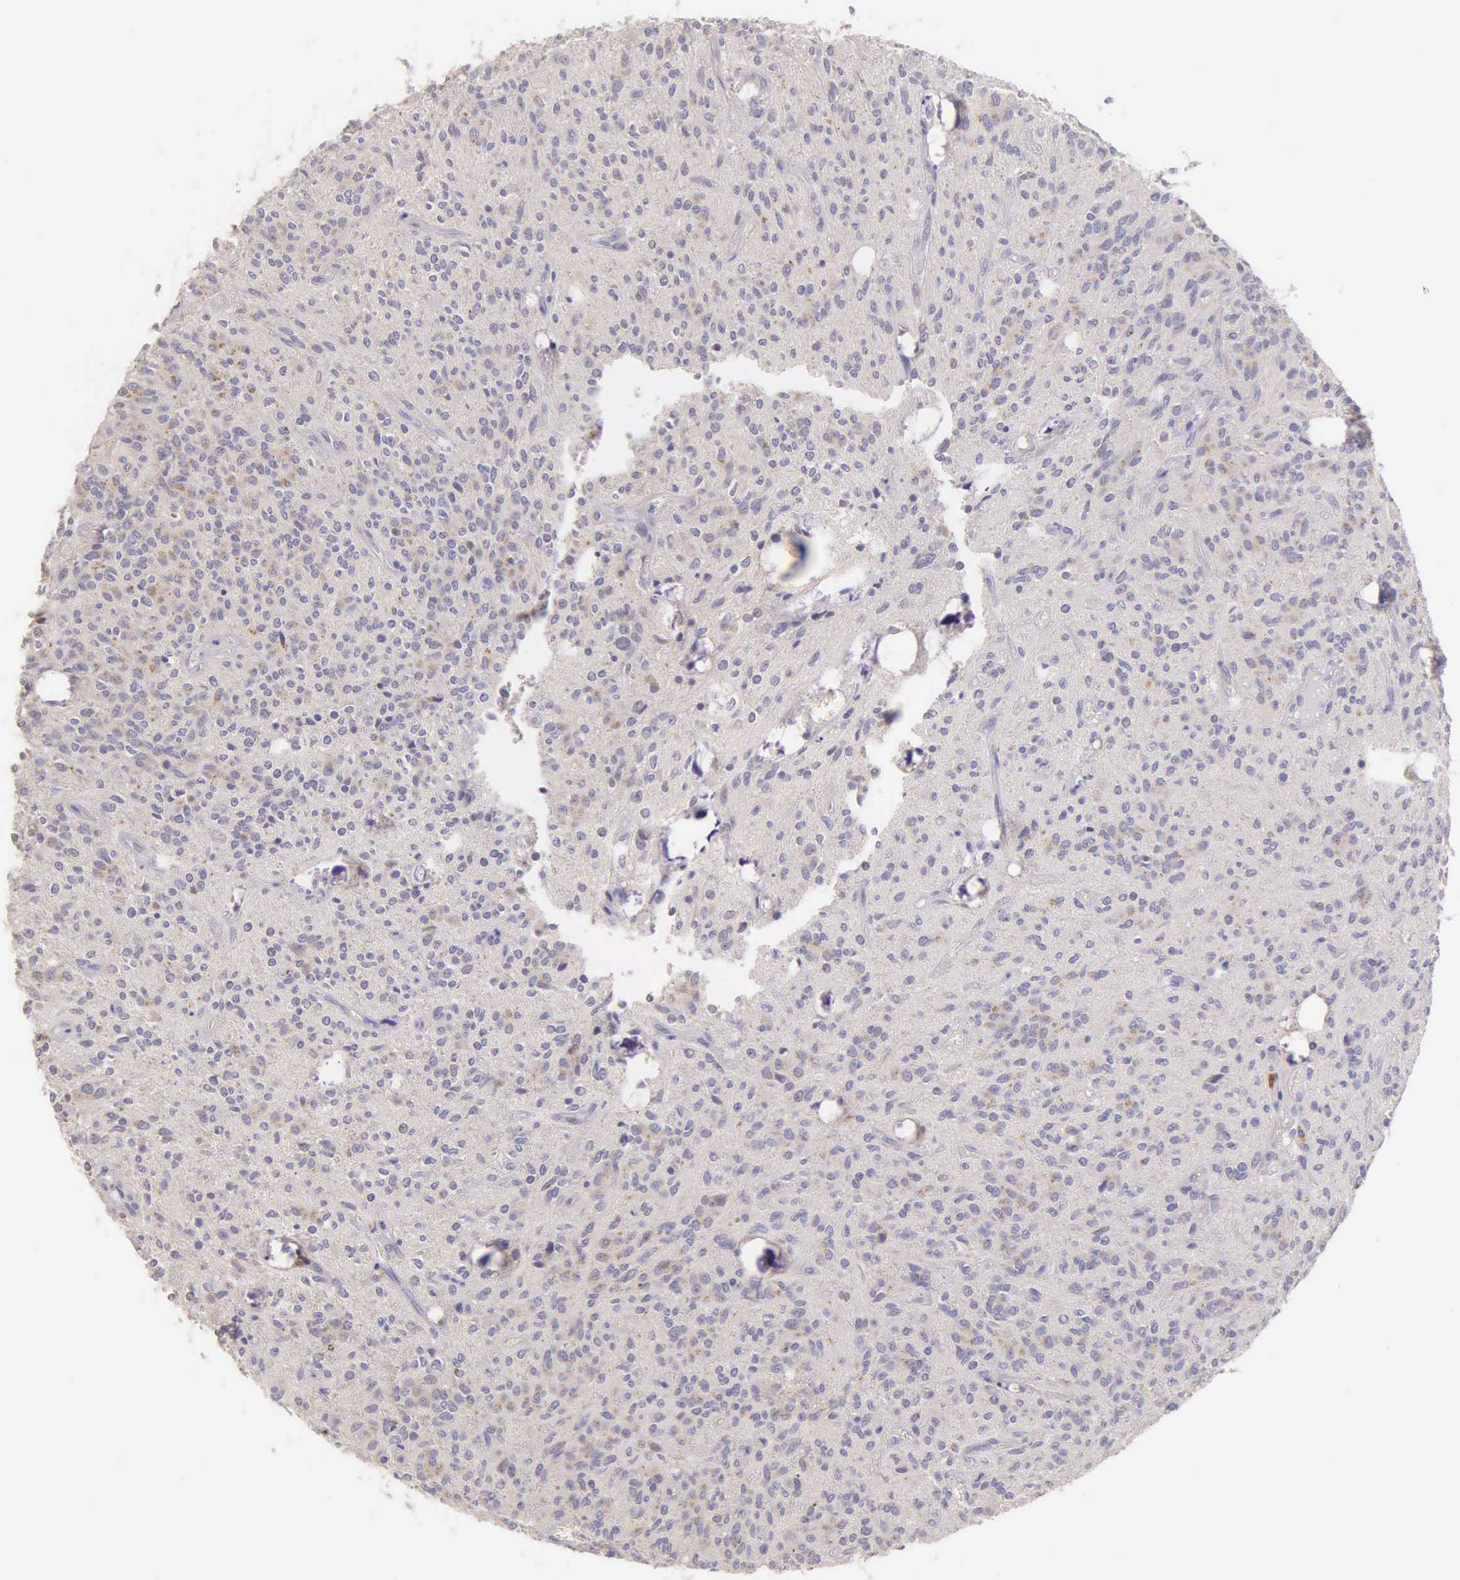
{"staining": {"intensity": "negative", "quantity": "none", "location": "none"}, "tissue": "glioma", "cell_type": "Tumor cells", "image_type": "cancer", "snomed": [{"axis": "morphology", "description": "Glioma, malignant, Low grade"}, {"axis": "topography", "description": "Brain"}], "caption": "An image of glioma stained for a protein shows no brown staining in tumor cells. (DAB immunohistochemistry visualized using brightfield microscopy, high magnification).", "gene": "ESR1", "patient": {"sex": "female", "age": 15}}